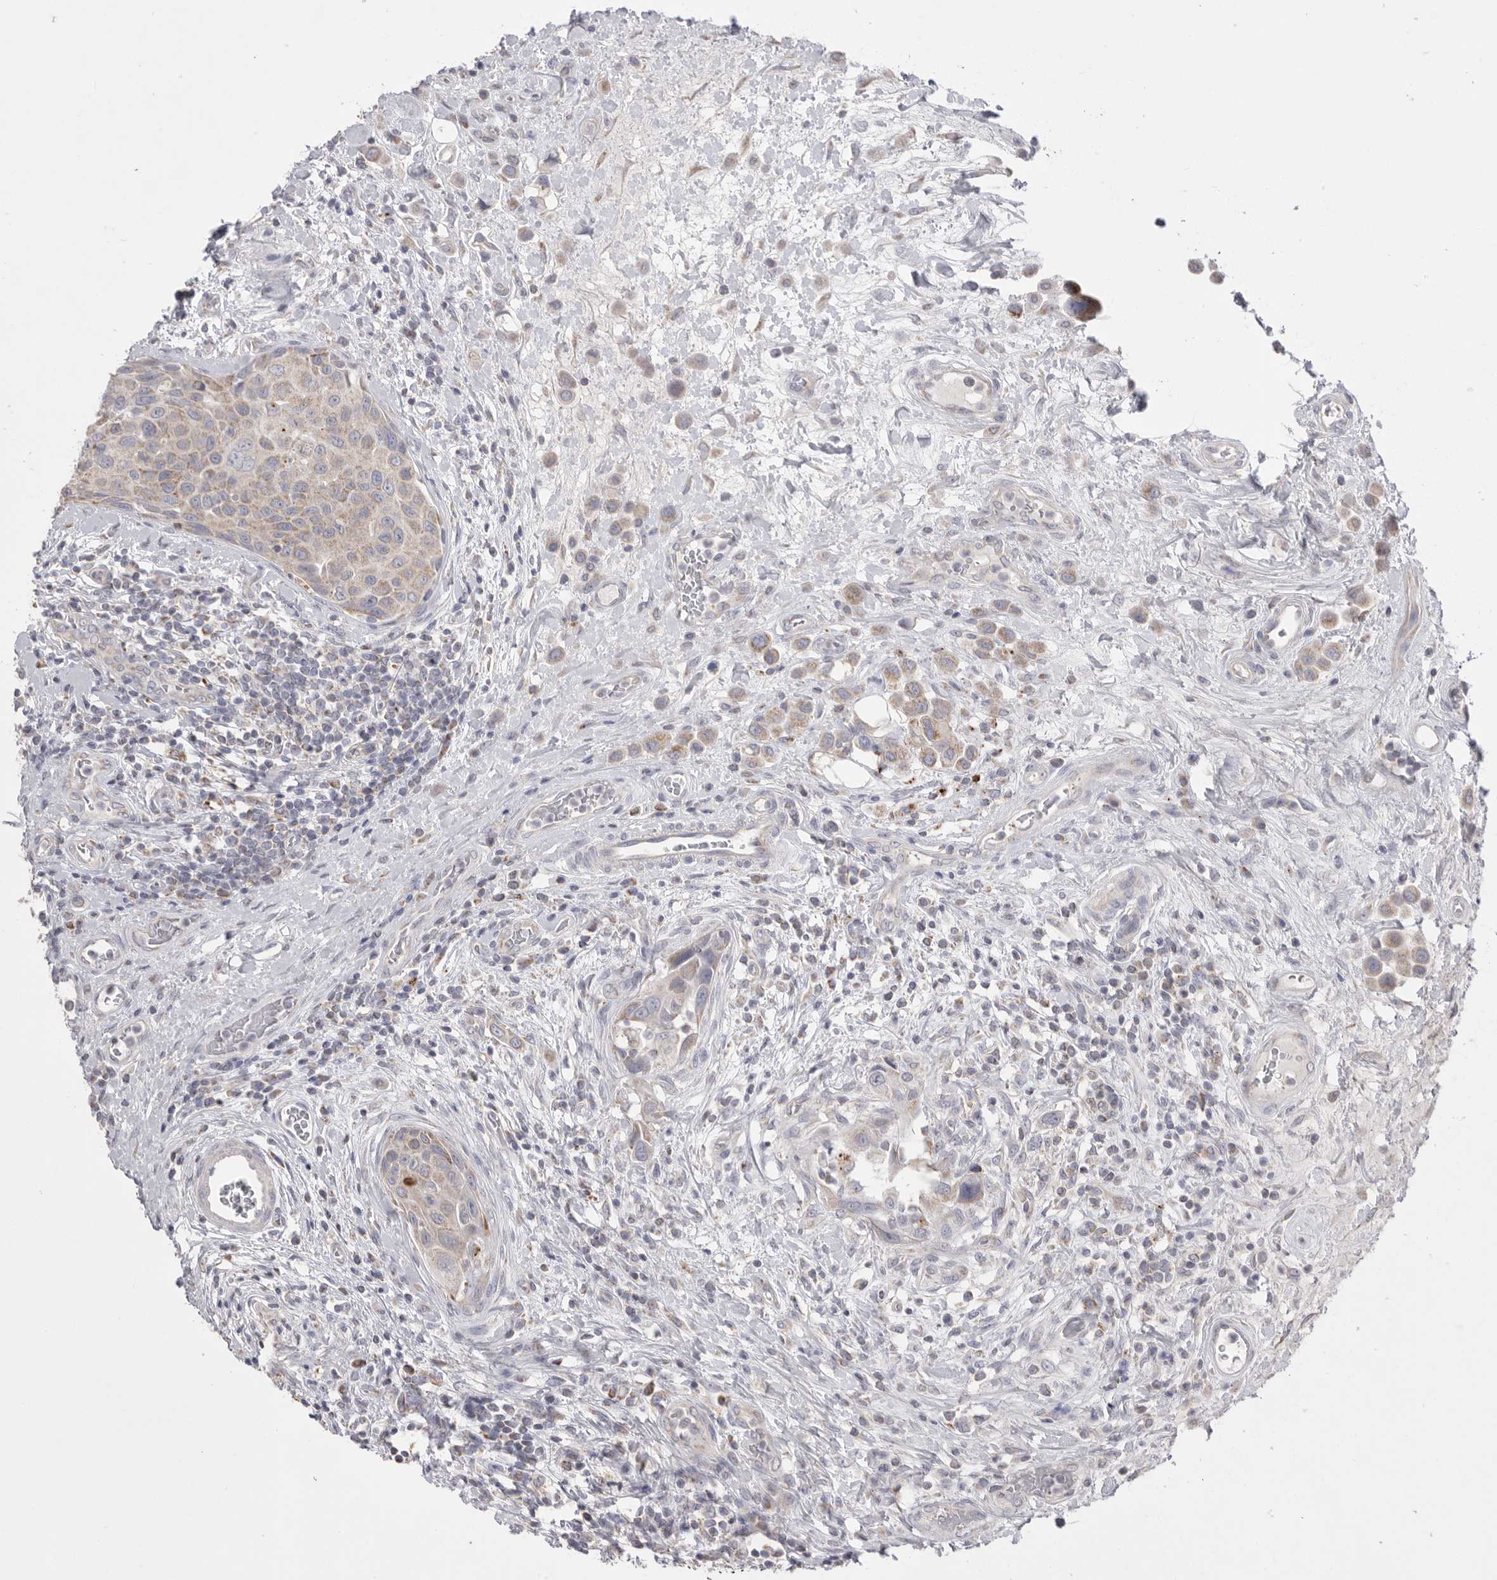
{"staining": {"intensity": "weak", "quantity": "<25%", "location": "cytoplasmic/membranous"}, "tissue": "urothelial cancer", "cell_type": "Tumor cells", "image_type": "cancer", "snomed": [{"axis": "morphology", "description": "Urothelial carcinoma, High grade"}, {"axis": "topography", "description": "Urinary bladder"}], "caption": "High magnification brightfield microscopy of urothelial cancer stained with DAB (brown) and counterstained with hematoxylin (blue): tumor cells show no significant staining.", "gene": "VDAC3", "patient": {"sex": "male", "age": 50}}